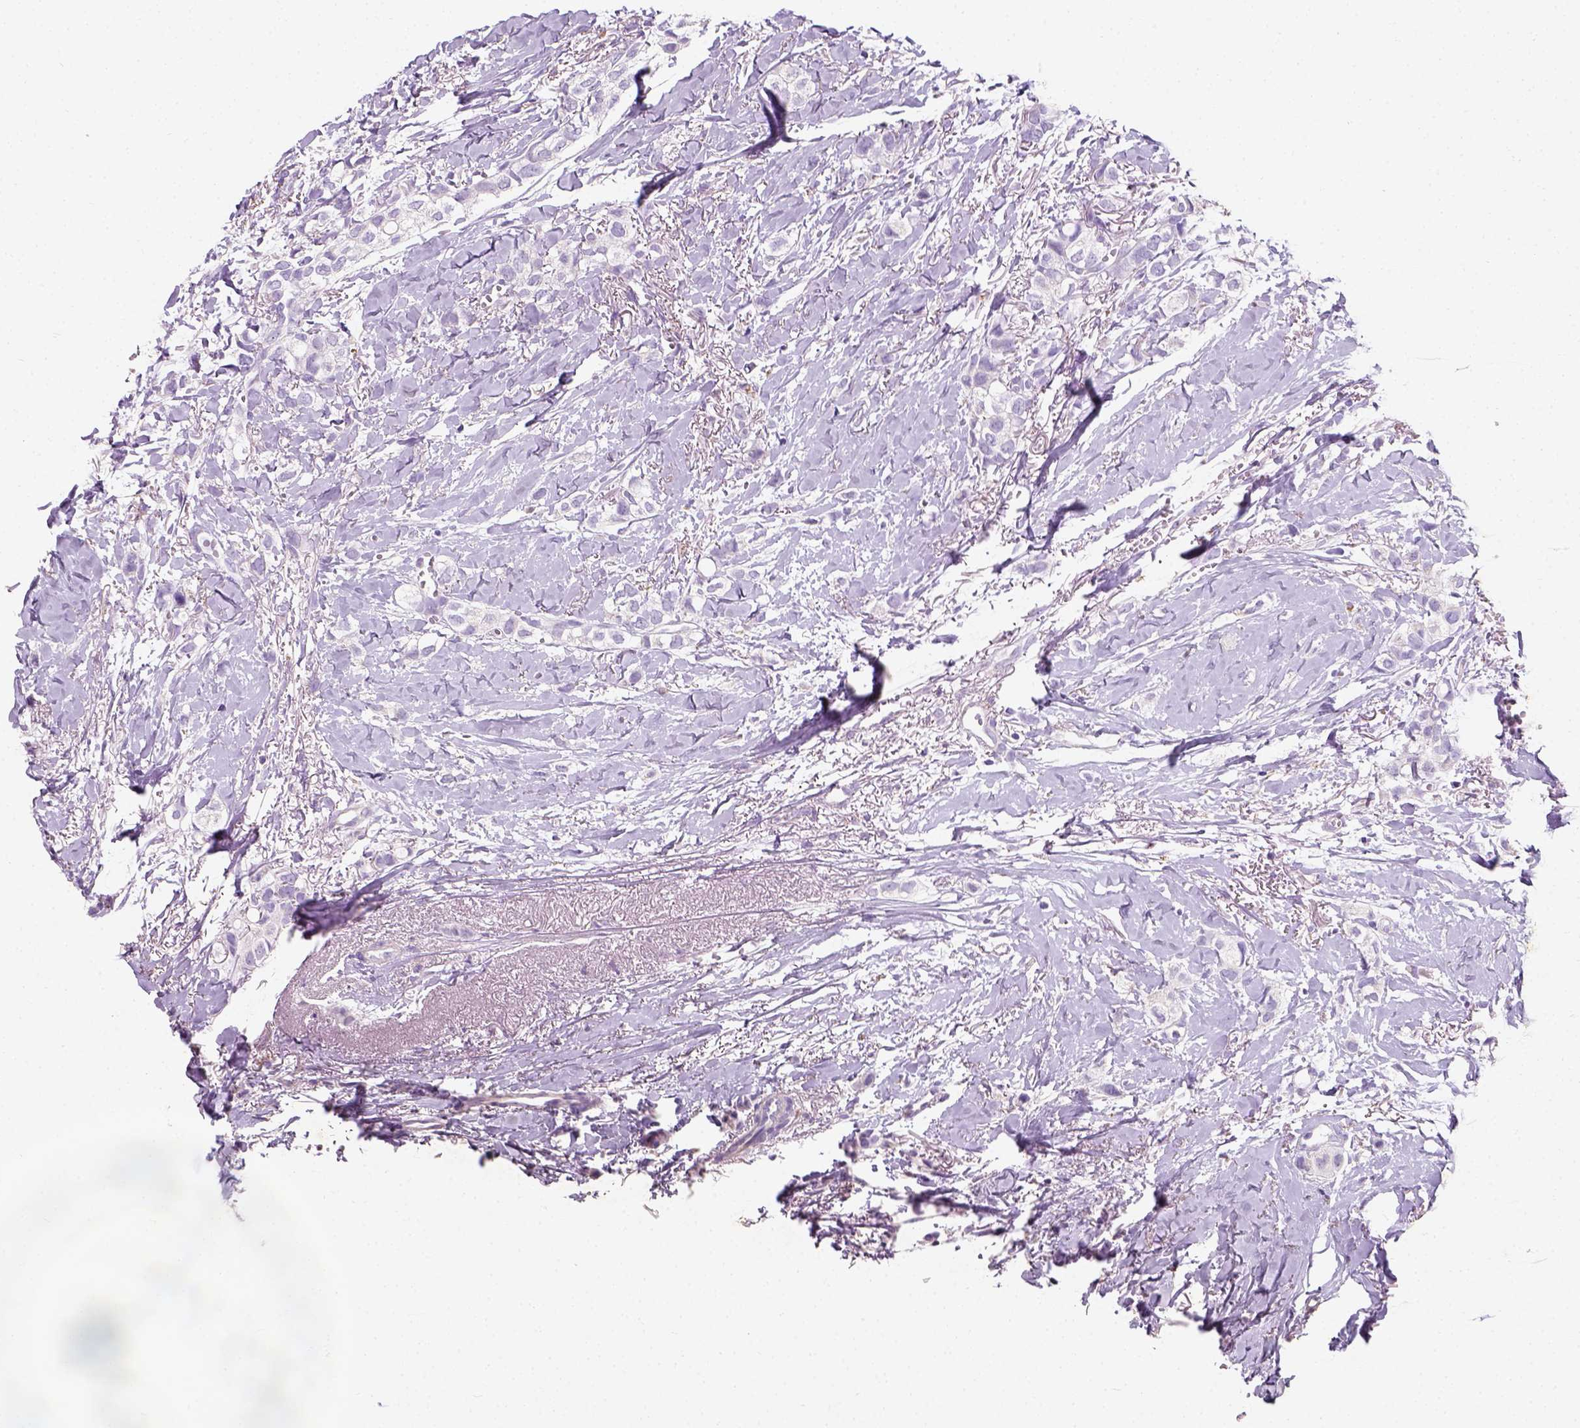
{"staining": {"intensity": "negative", "quantity": "none", "location": "none"}, "tissue": "breast cancer", "cell_type": "Tumor cells", "image_type": "cancer", "snomed": [{"axis": "morphology", "description": "Duct carcinoma"}, {"axis": "topography", "description": "Breast"}], "caption": "Tumor cells show no significant positivity in breast intraductal carcinoma.", "gene": "CHODL", "patient": {"sex": "female", "age": 85}}